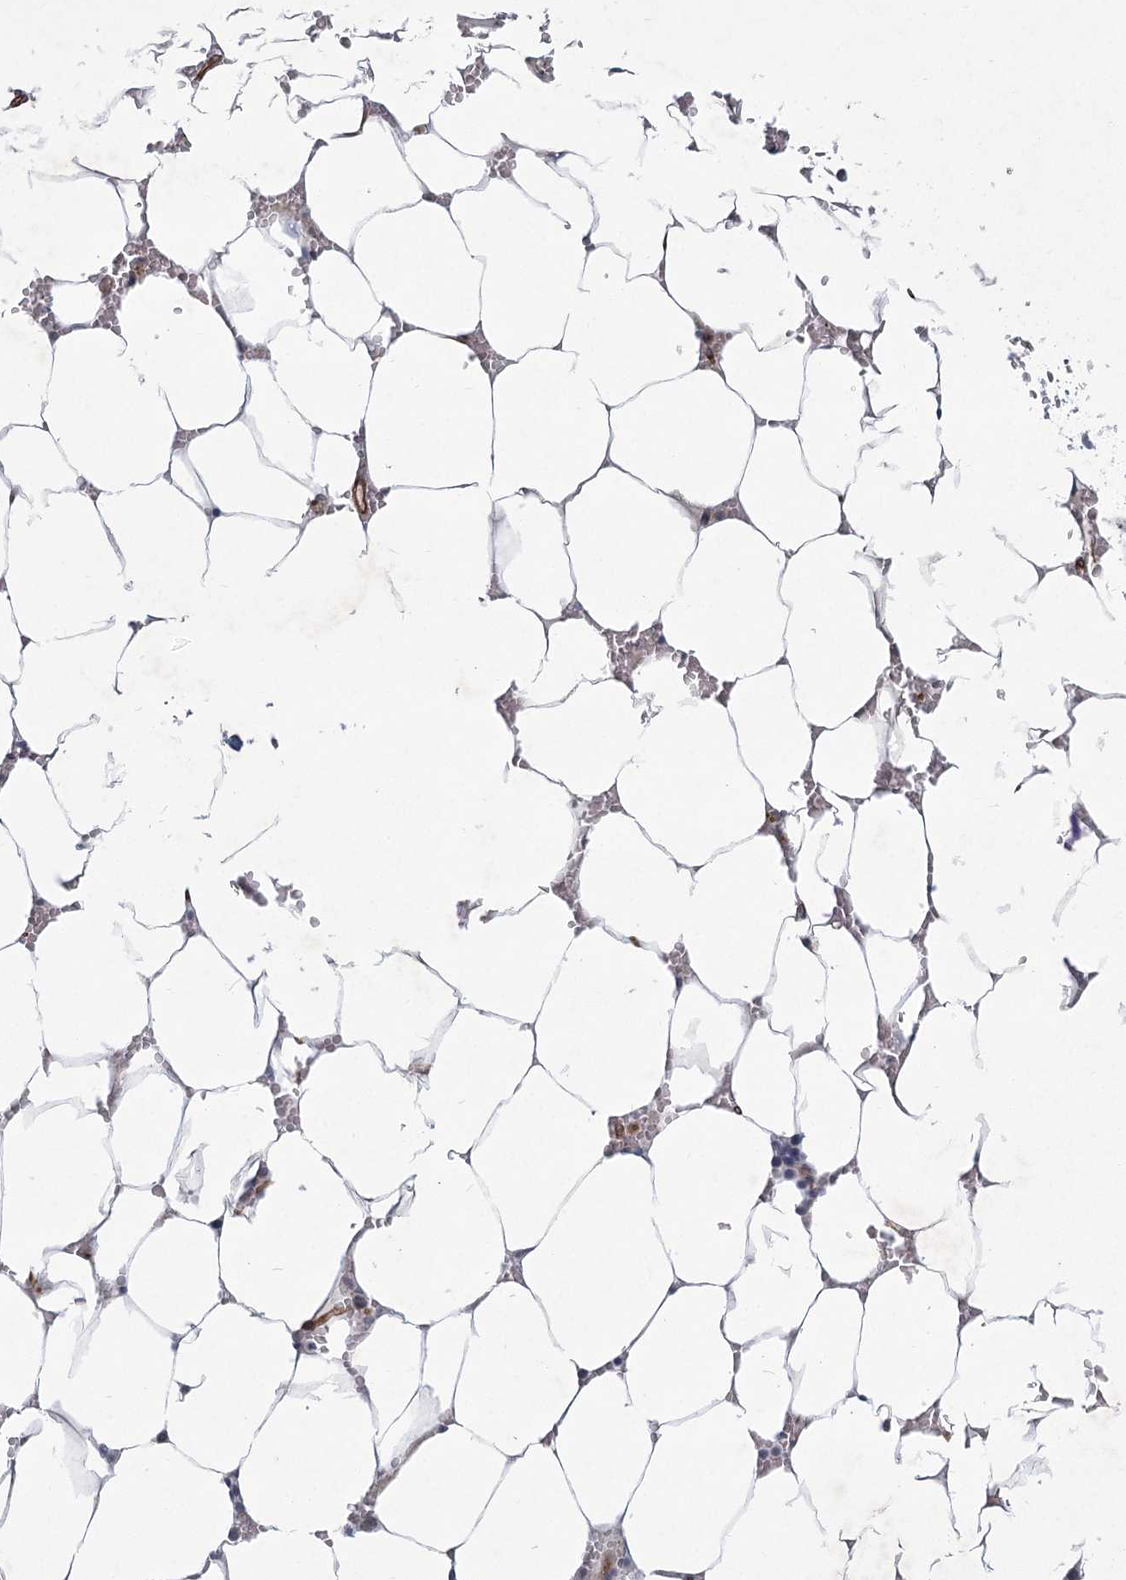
{"staining": {"intensity": "negative", "quantity": "none", "location": "none"}, "tissue": "bone marrow", "cell_type": "Hematopoietic cells", "image_type": "normal", "snomed": [{"axis": "morphology", "description": "Normal tissue, NOS"}, {"axis": "topography", "description": "Bone marrow"}], "caption": "Hematopoietic cells show no significant staining in normal bone marrow.", "gene": "MEPE", "patient": {"sex": "male", "age": 70}}